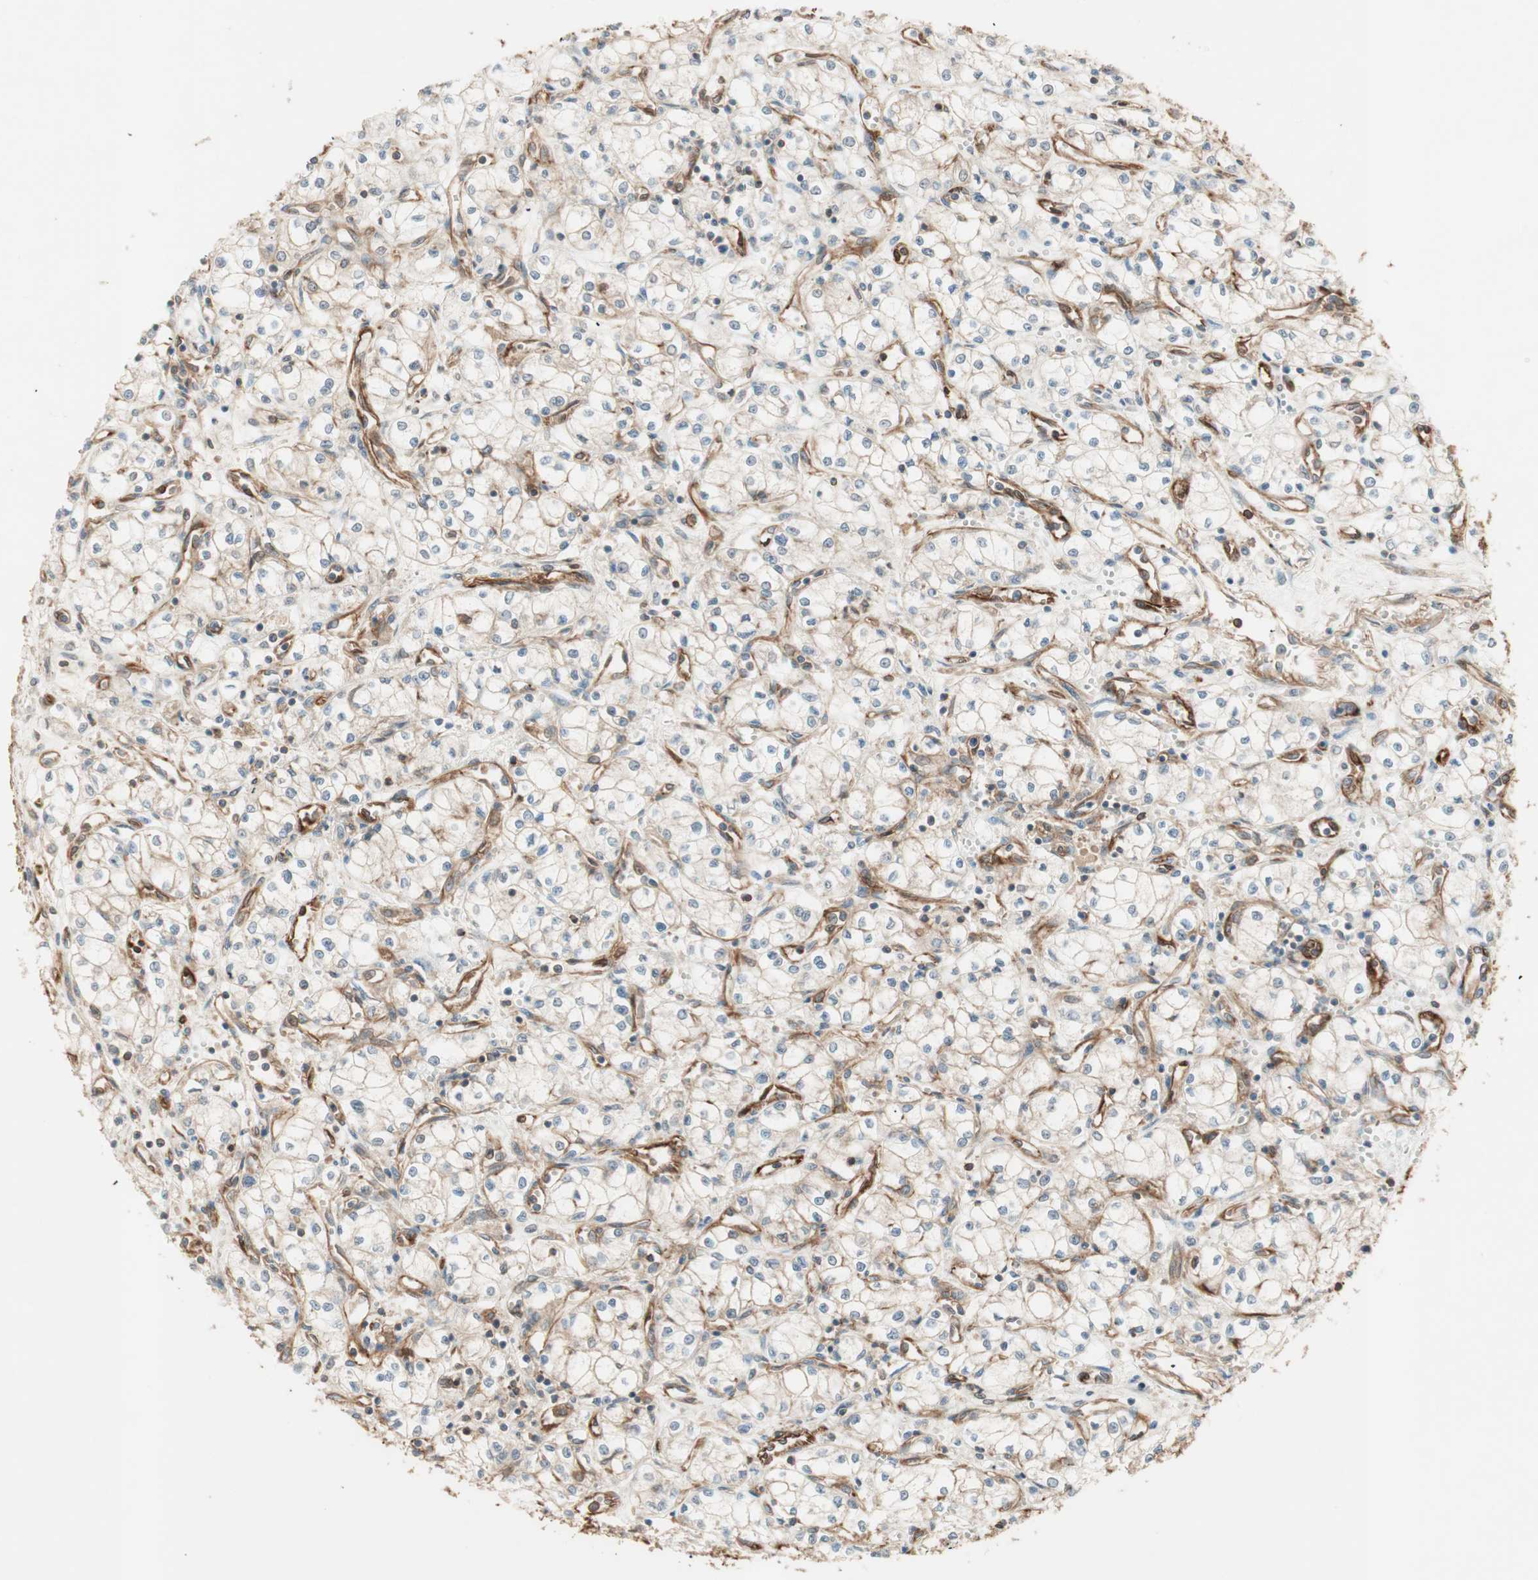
{"staining": {"intensity": "negative", "quantity": "none", "location": "none"}, "tissue": "renal cancer", "cell_type": "Tumor cells", "image_type": "cancer", "snomed": [{"axis": "morphology", "description": "Normal tissue, NOS"}, {"axis": "morphology", "description": "Adenocarcinoma, NOS"}, {"axis": "topography", "description": "Kidney"}], "caption": "Immunohistochemical staining of human renal cancer shows no significant expression in tumor cells.", "gene": "TCP11L1", "patient": {"sex": "male", "age": 59}}